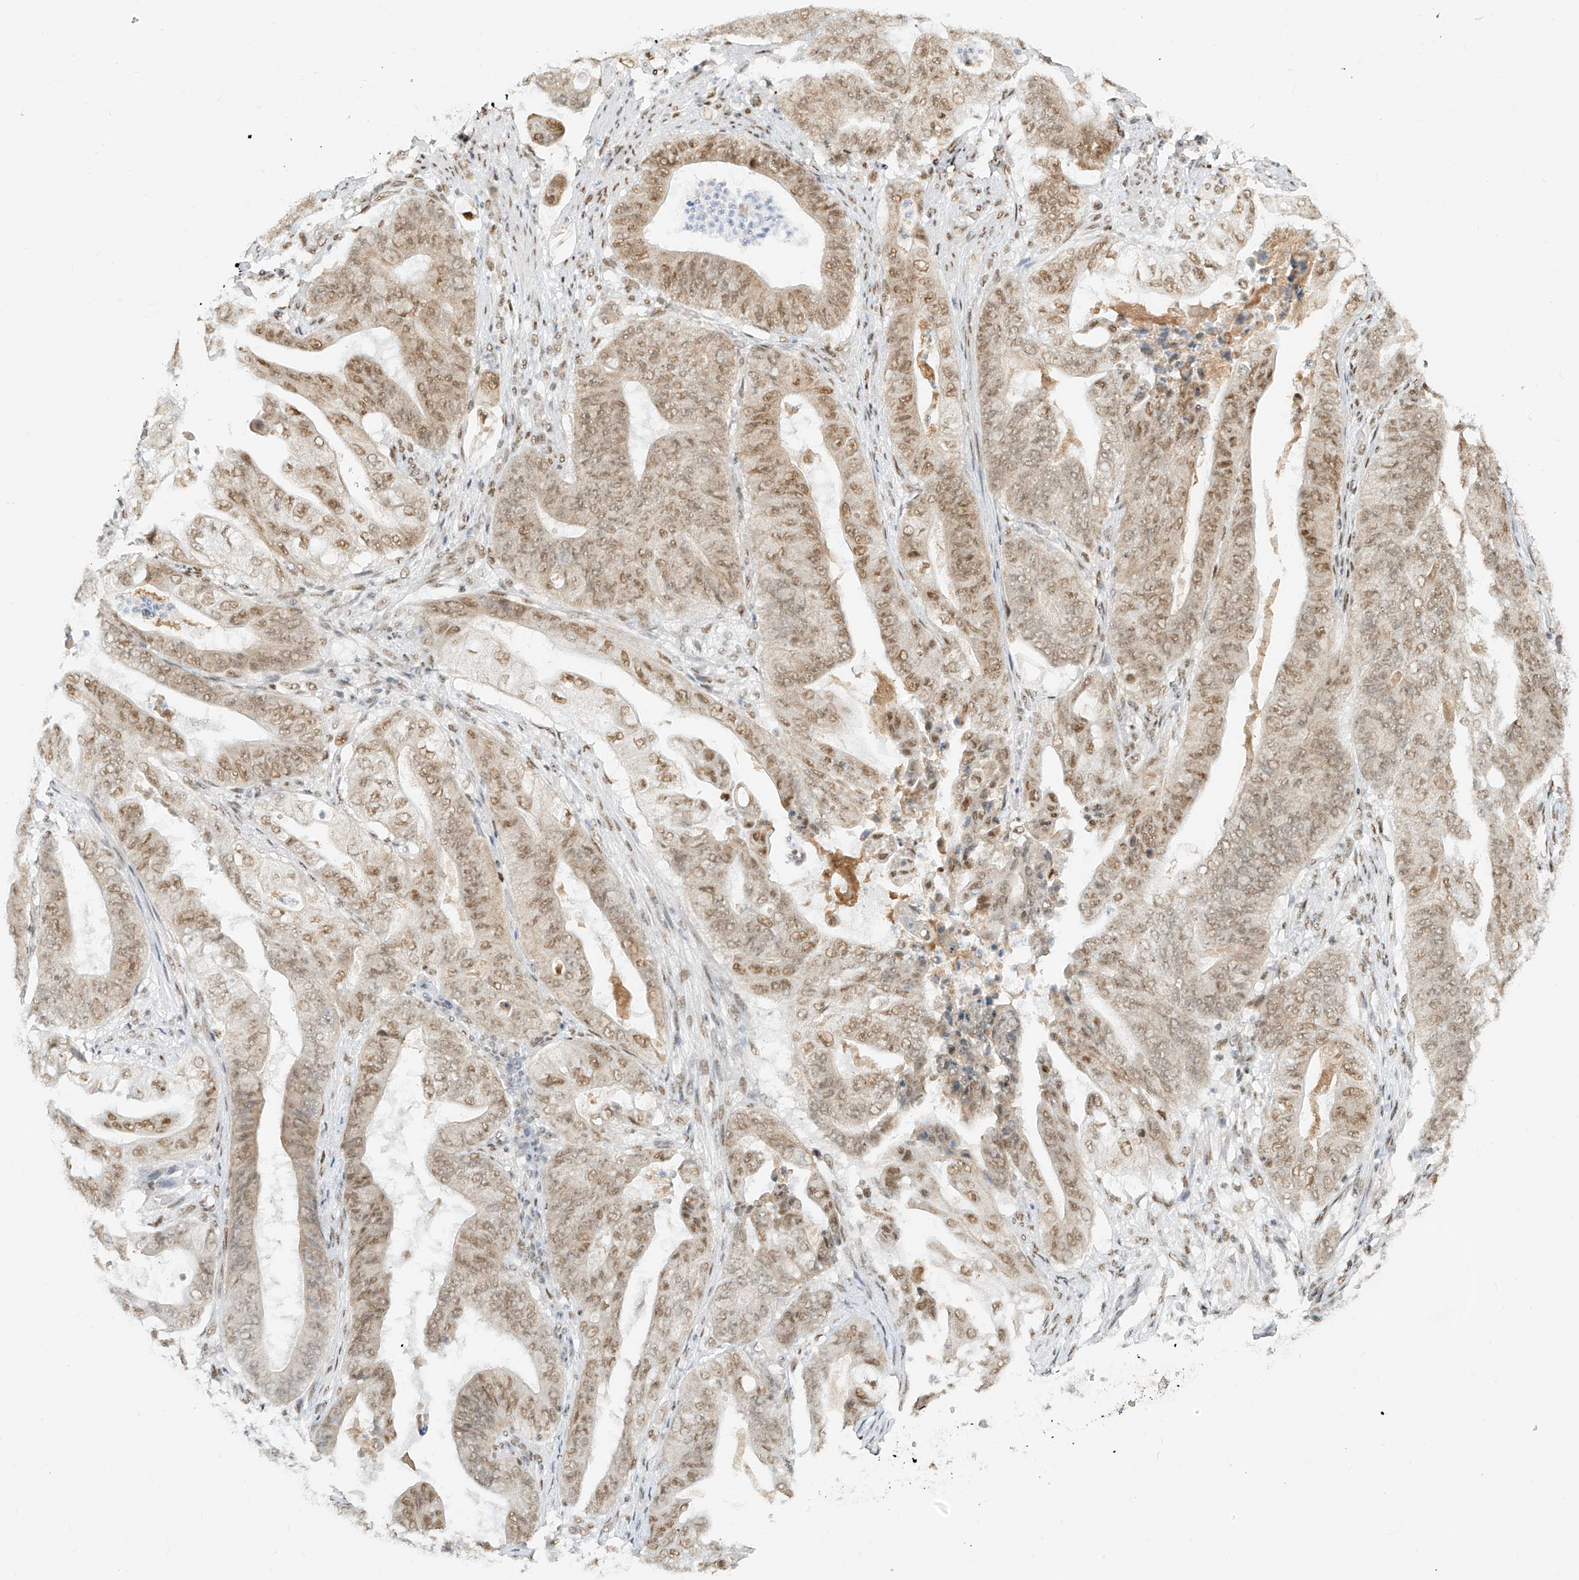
{"staining": {"intensity": "moderate", "quantity": ">75%", "location": "nuclear"}, "tissue": "stomach cancer", "cell_type": "Tumor cells", "image_type": "cancer", "snomed": [{"axis": "morphology", "description": "Adenocarcinoma, NOS"}, {"axis": "topography", "description": "Stomach"}], "caption": "Tumor cells display medium levels of moderate nuclear positivity in about >75% of cells in human adenocarcinoma (stomach).", "gene": "NHSL1", "patient": {"sex": "female", "age": 73}}